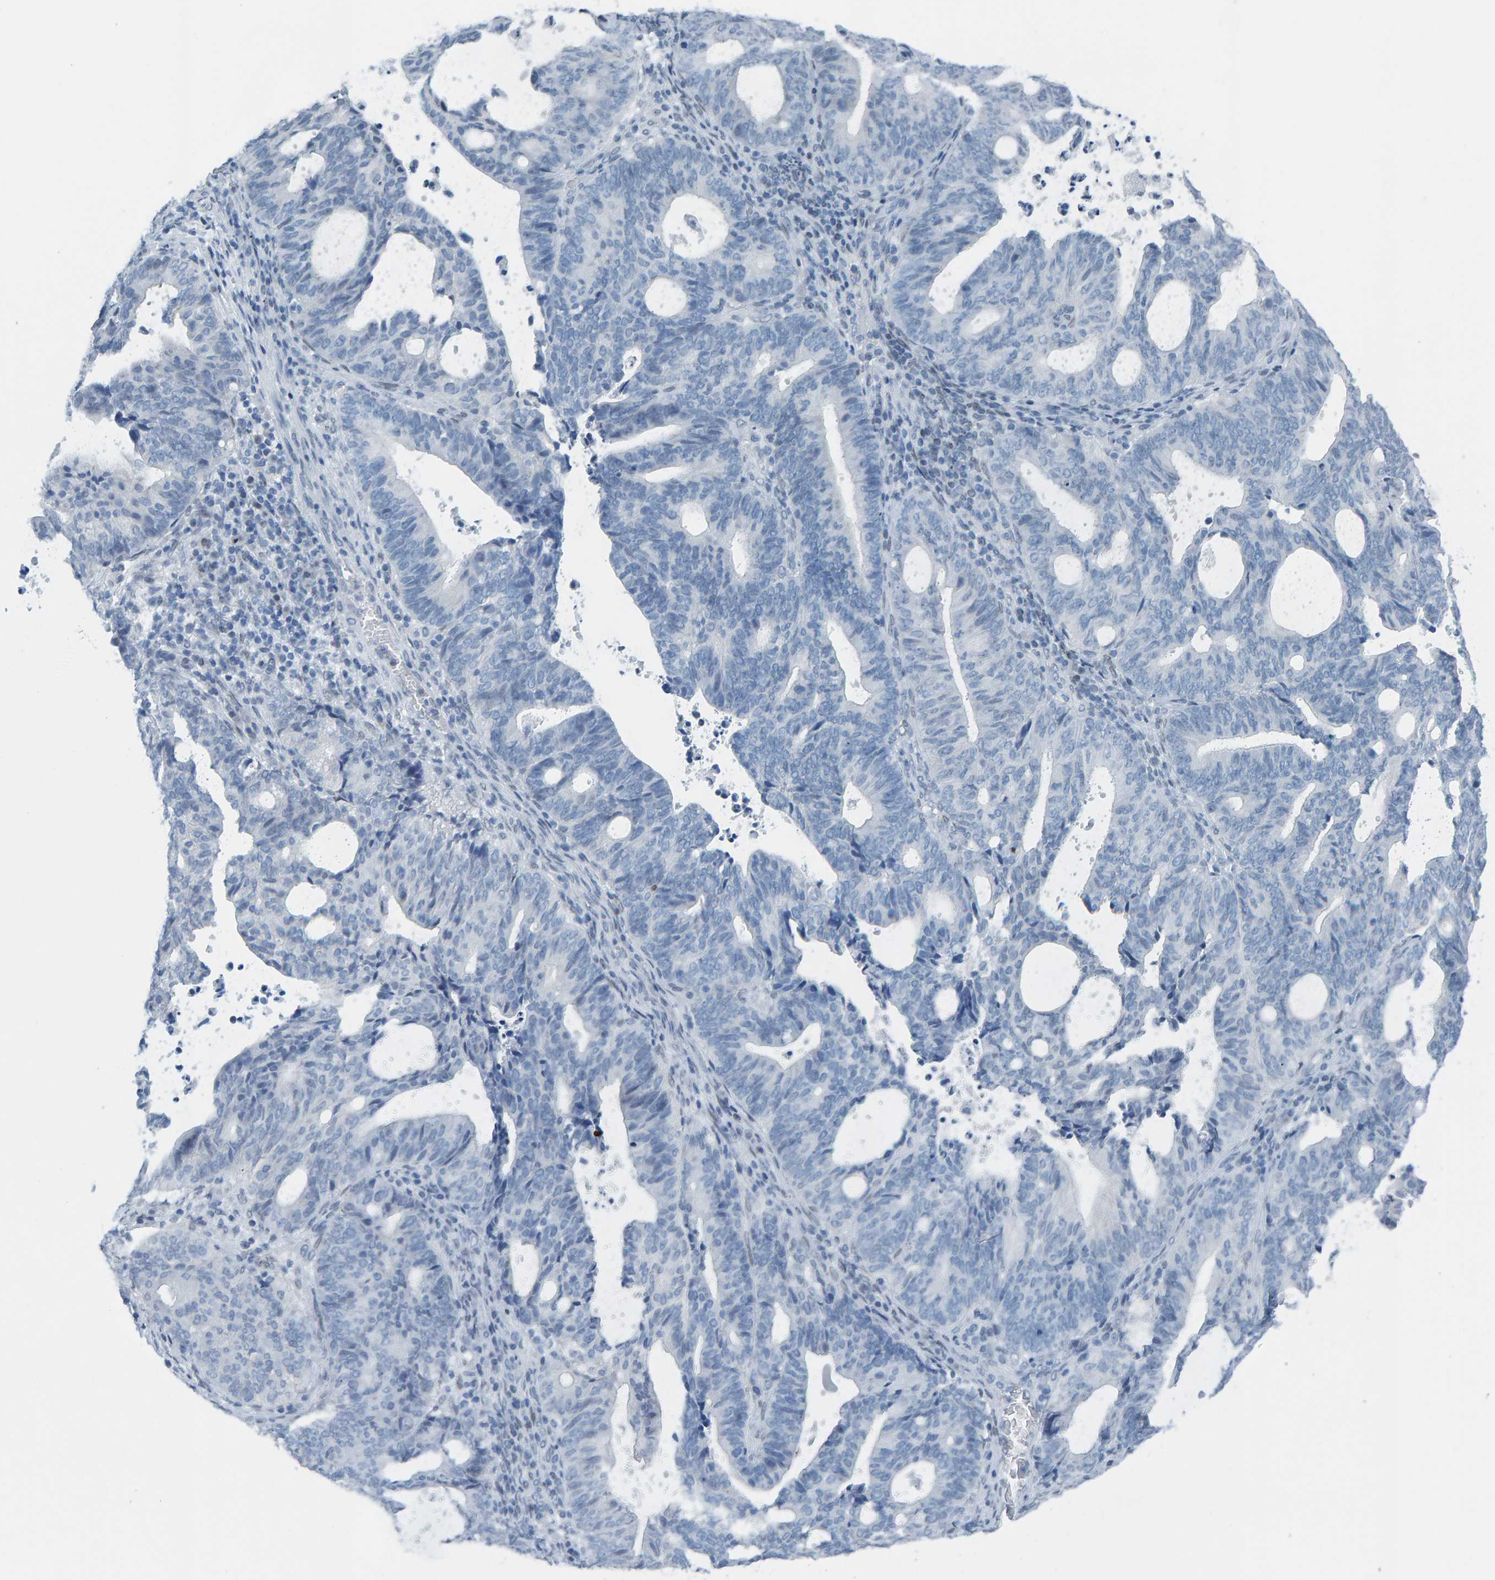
{"staining": {"intensity": "negative", "quantity": "none", "location": "none"}, "tissue": "endometrial cancer", "cell_type": "Tumor cells", "image_type": "cancer", "snomed": [{"axis": "morphology", "description": "Adenocarcinoma, NOS"}, {"axis": "topography", "description": "Uterus"}], "caption": "A histopathology image of human endometrial cancer (adenocarcinoma) is negative for staining in tumor cells.", "gene": "LMNB2", "patient": {"sex": "female", "age": 83}}